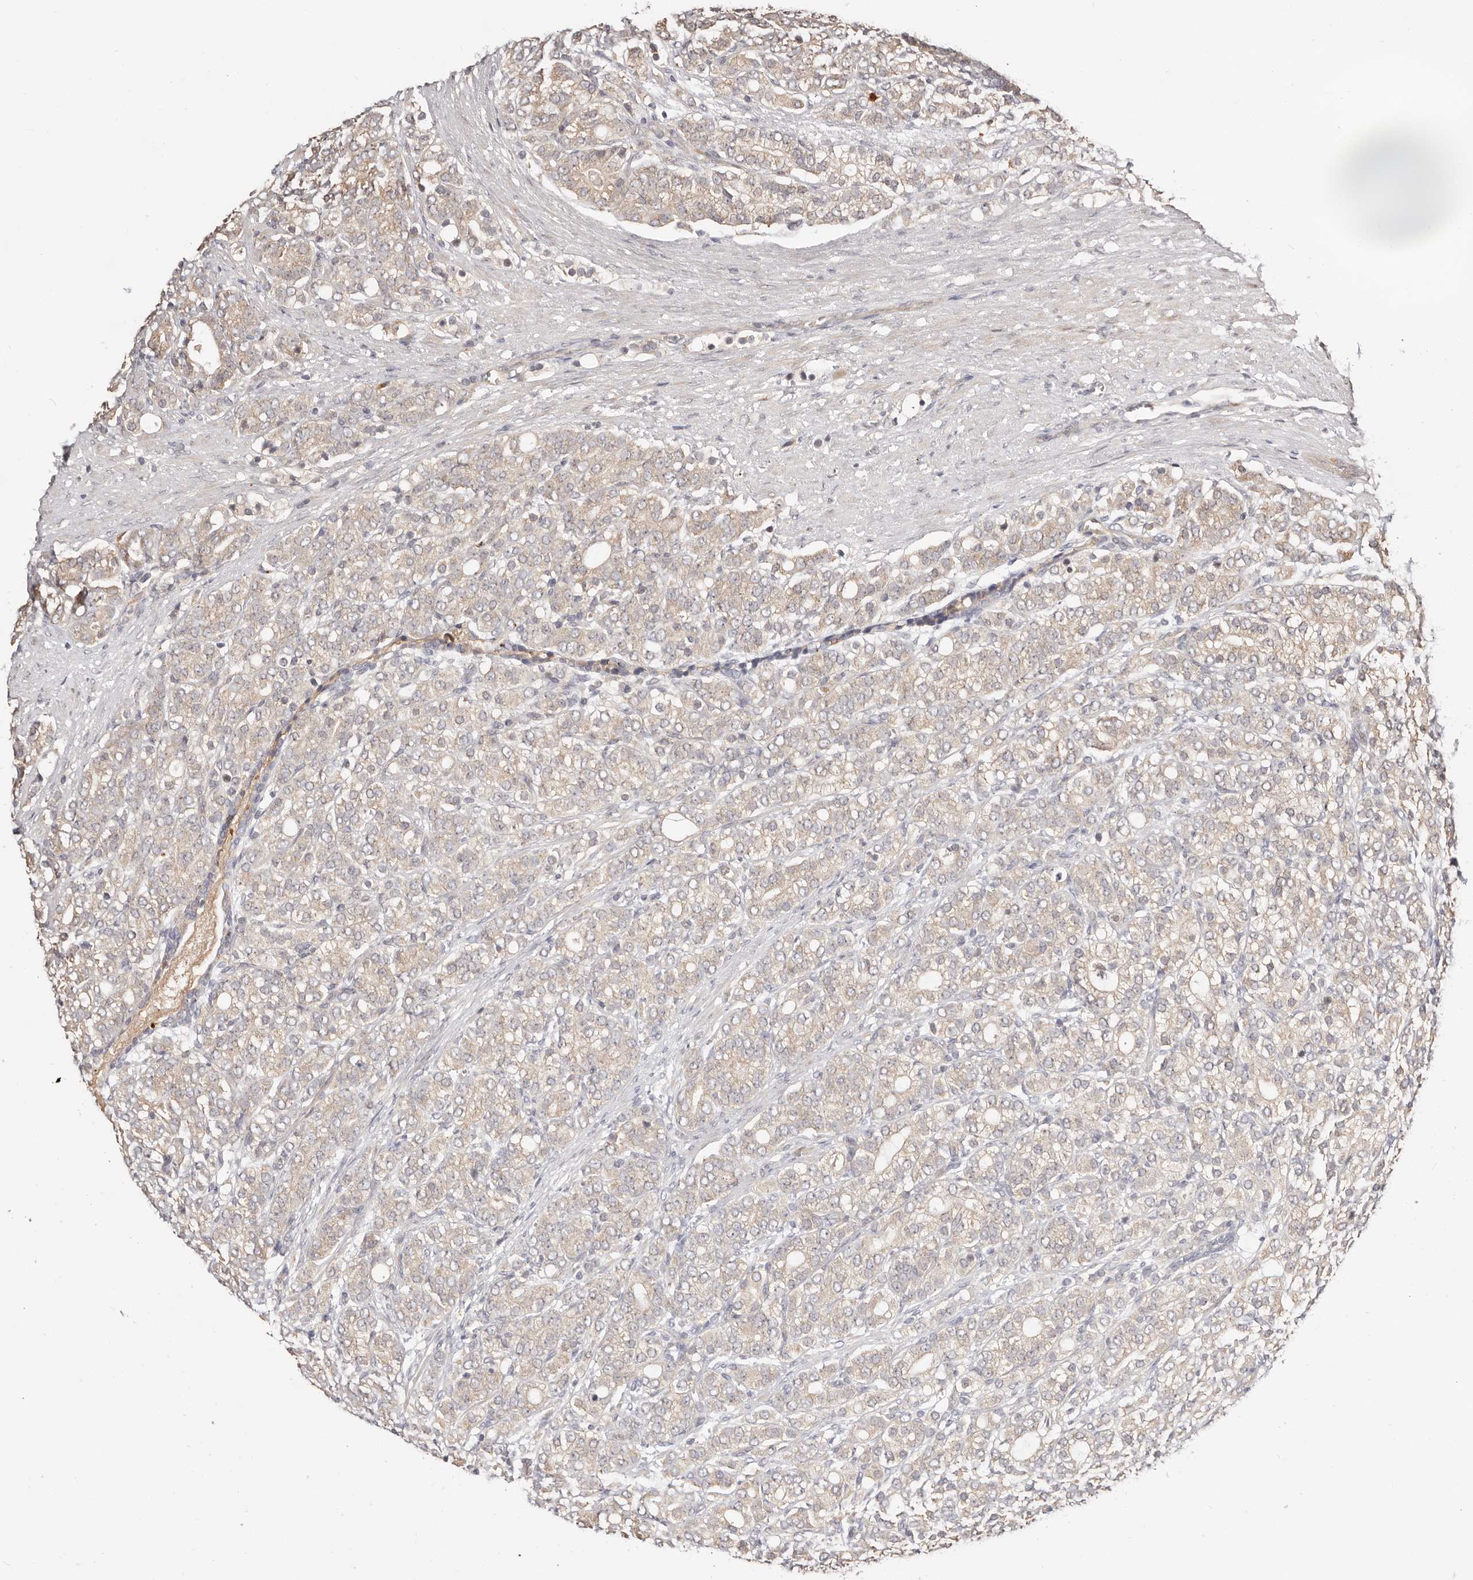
{"staining": {"intensity": "weak", "quantity": "25%-75%", "location": "cytoplasmic/membranous"}, "tissue": "prostate cancer", "cell_type": "Tumor cells", "image_type": "cancer", "snomed": [{"axis": "morphology", "description": "Adenocarcinoma, High grade"}, {"axis": "topography", "description": "Prostate"}], "caption": "A histopathology image of high-grade adenocarcinoma (prostate) stained for a protein reveals weak cytoplasmic/membranous brown staining in tumor cells.", "gene": "USP33", "patient": {"sex": "male", "age": 57}}